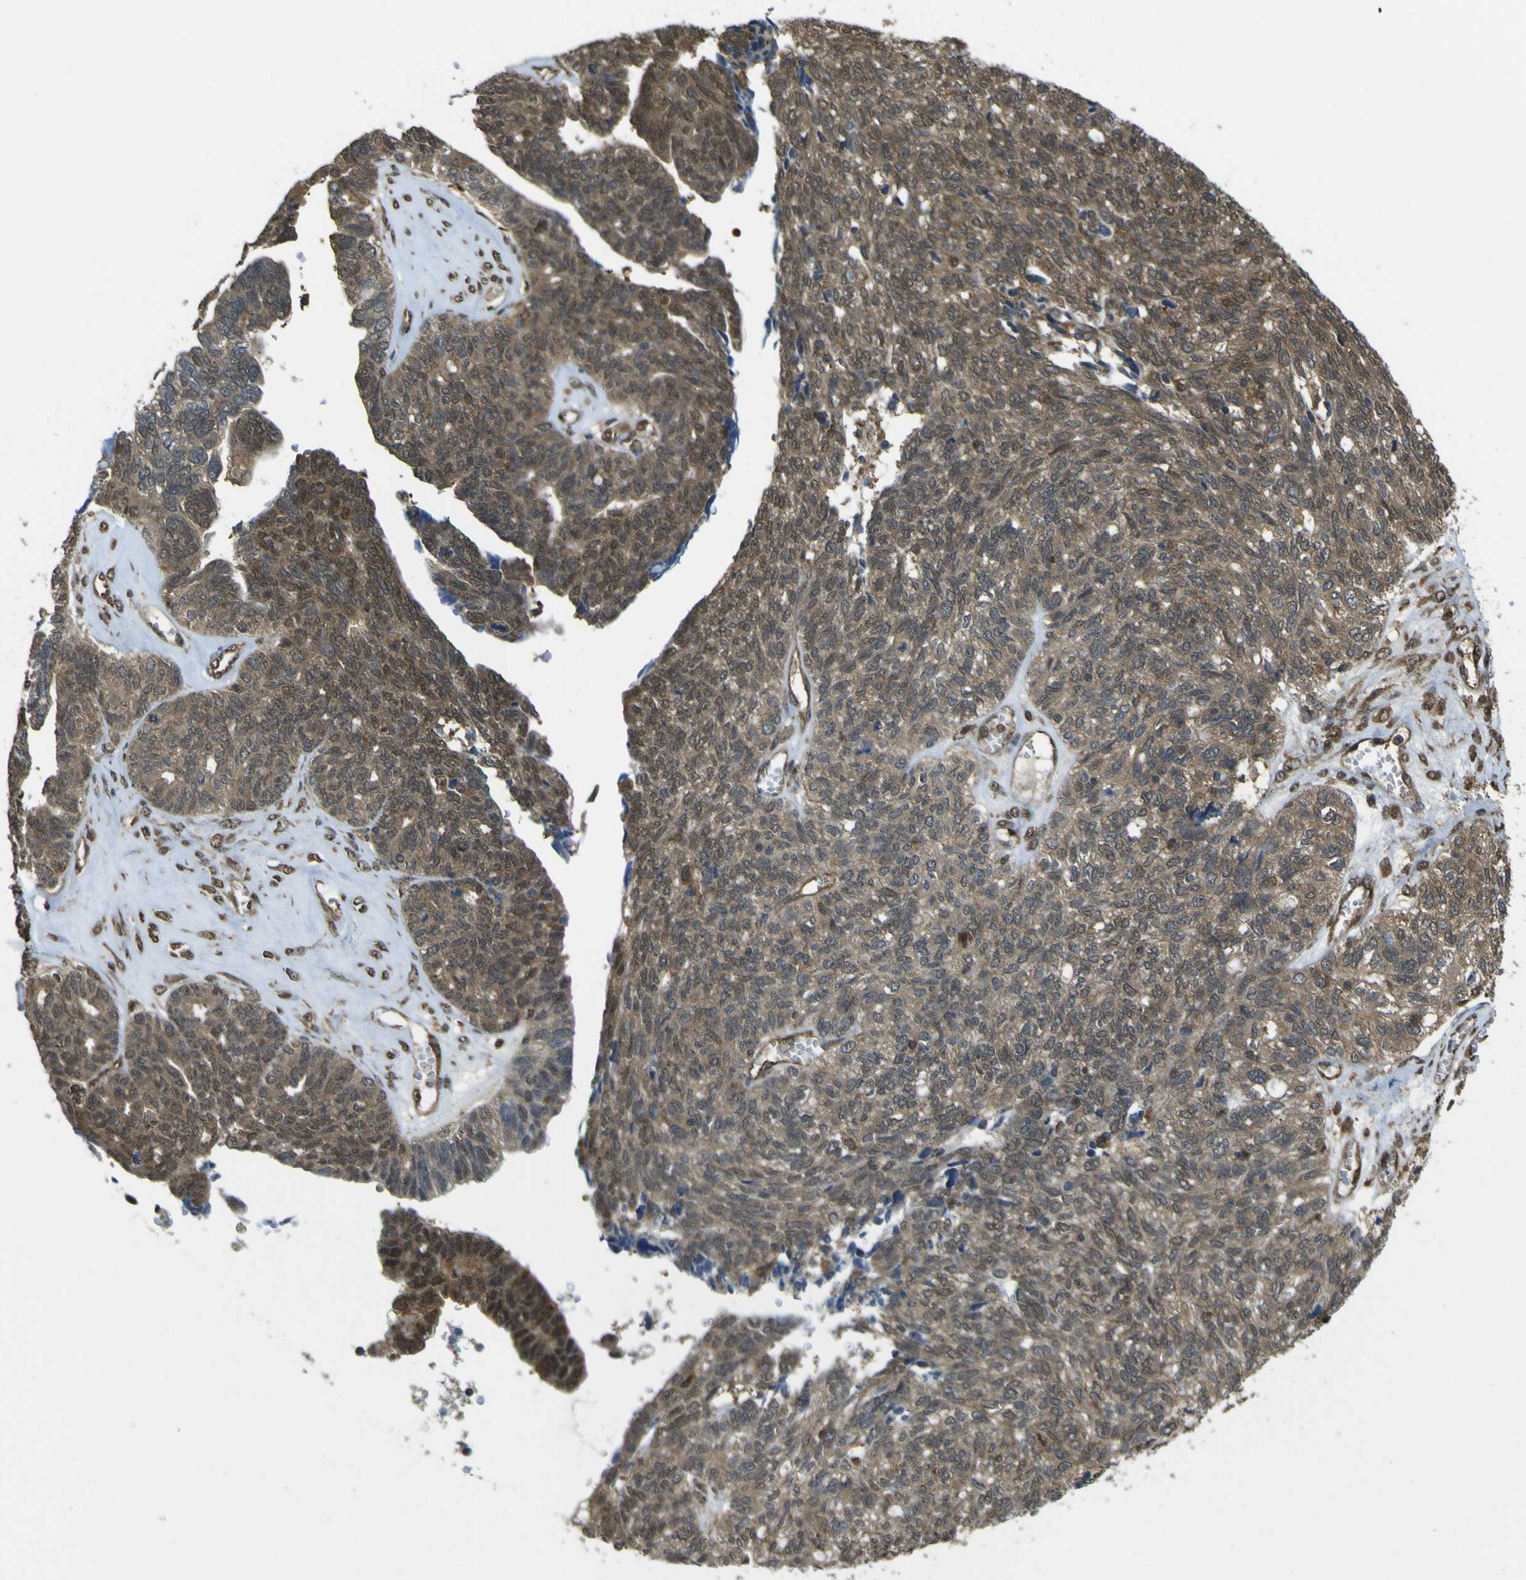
{"staining": {"intensity": "moderate", "quantity": ">75%", "location": "cytoplasmic/membranous"}, "tissue": "ovarian cancer", "cell_type": "Tumor cells", "image_type": "cancer", "snomed": [{"axis": "morphology", "description": "Cystadenocarcinoma, serous, NOS"}, {"axis": "topography", "description": "Ovary"}], "caption": "Immunohistochemistry (IHC) image of human ovarian cancer (serous cystadenocarcinoma) stained for a protein (brown), which demonstrates medium levels of moderate cytoplasmic/membranous expression in about >75% of tumor cells.", "gene": "YWHAG", "patient": {"sex": "female", "age": 79}}